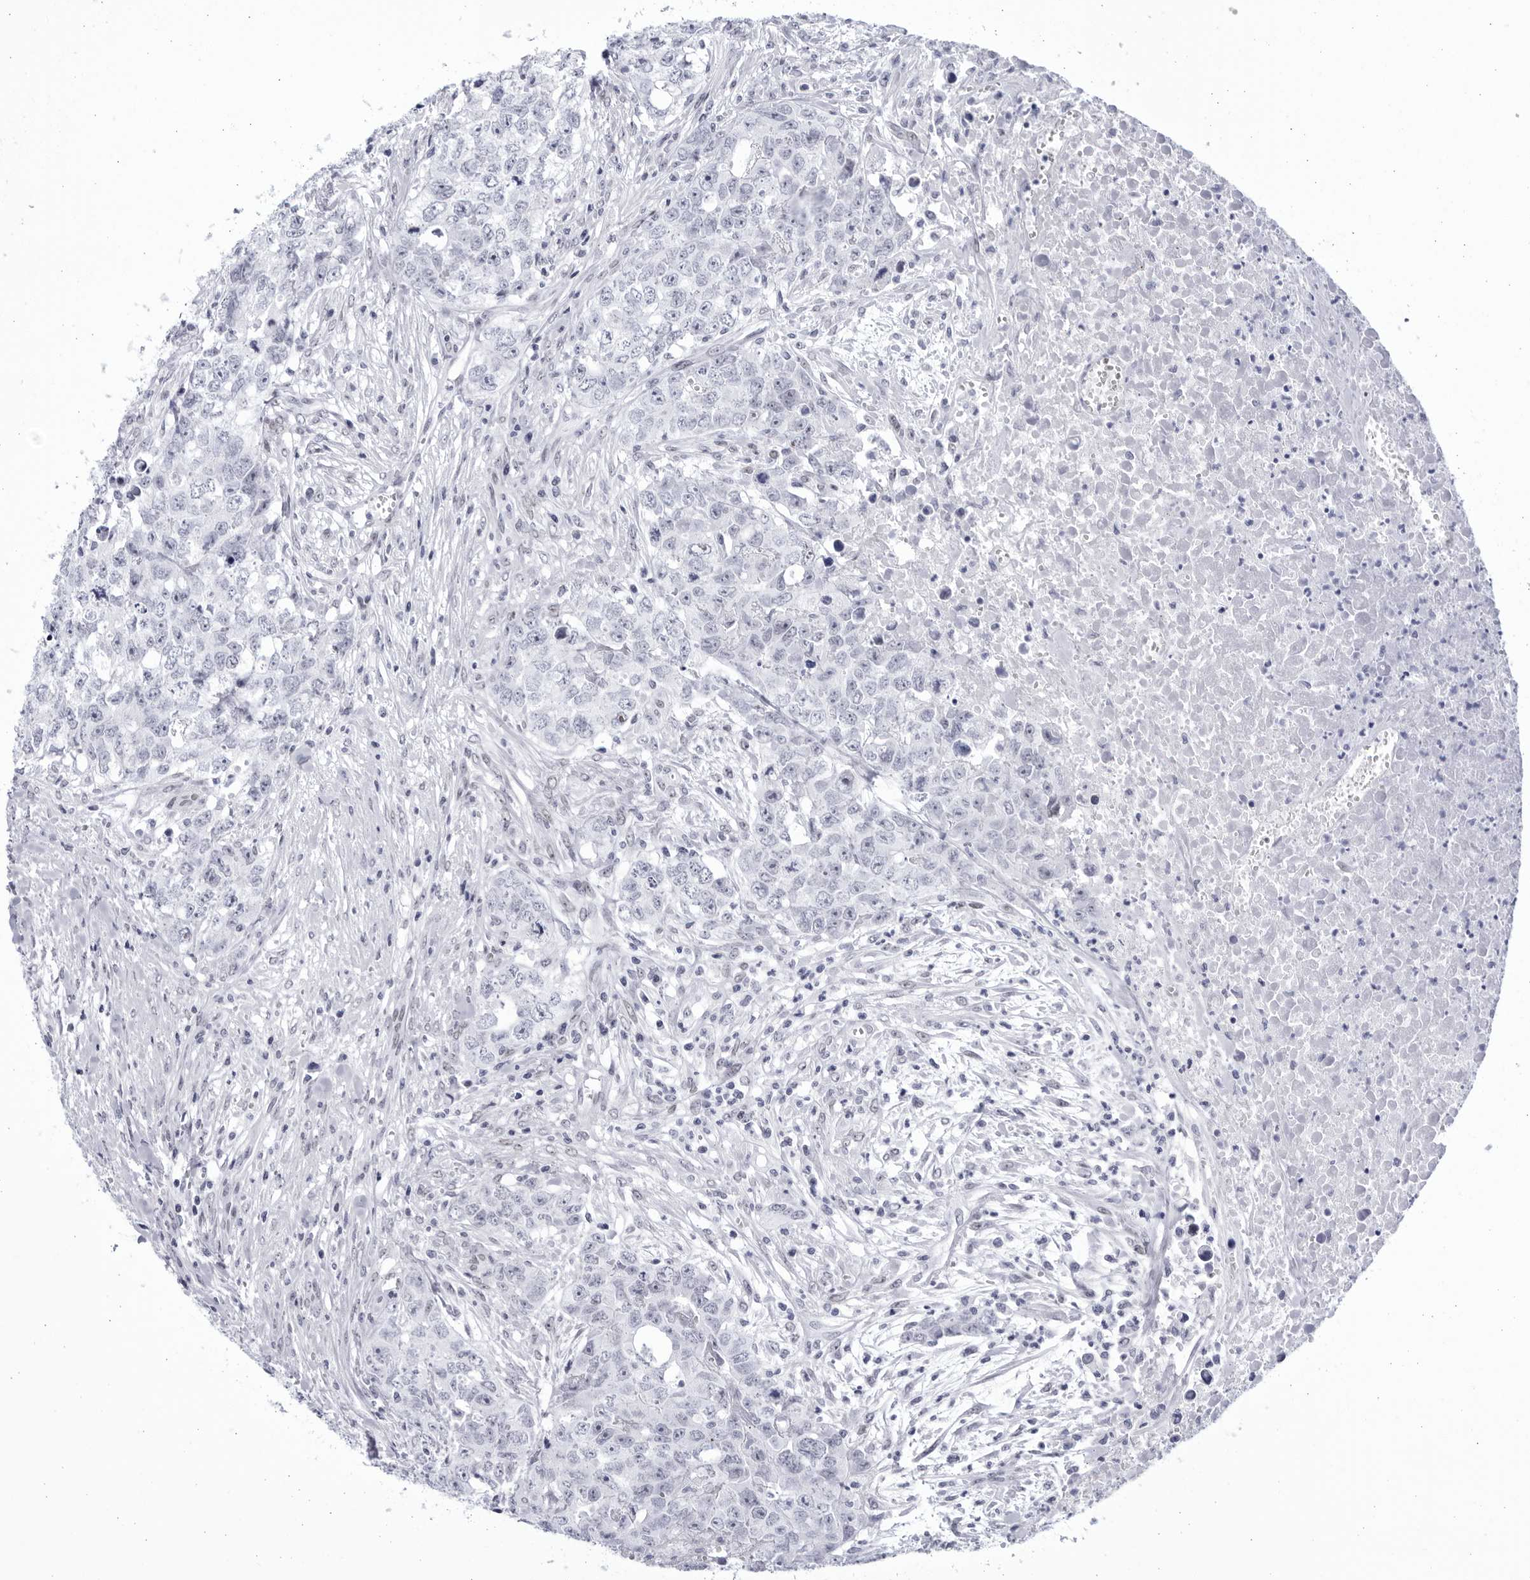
{"staining": {"intensity": "negative", "quantity": "none", "location": "none"}, "tissue": "testis cancer", "cell_type": "Tumor cells", "image_type": "cancer", "snomed": [{"axis": "morphology", "description": "Carcinoma, Embryonal, NOS"}, {"axis": "topography", "description": "Testis"}], "caption": "Immunohistochemistry (IHC) of human testis cancer exhibits no positivity in tumor cells.", "gene": "CCDC181", "patient": {"sex": "male", "age": 28}}